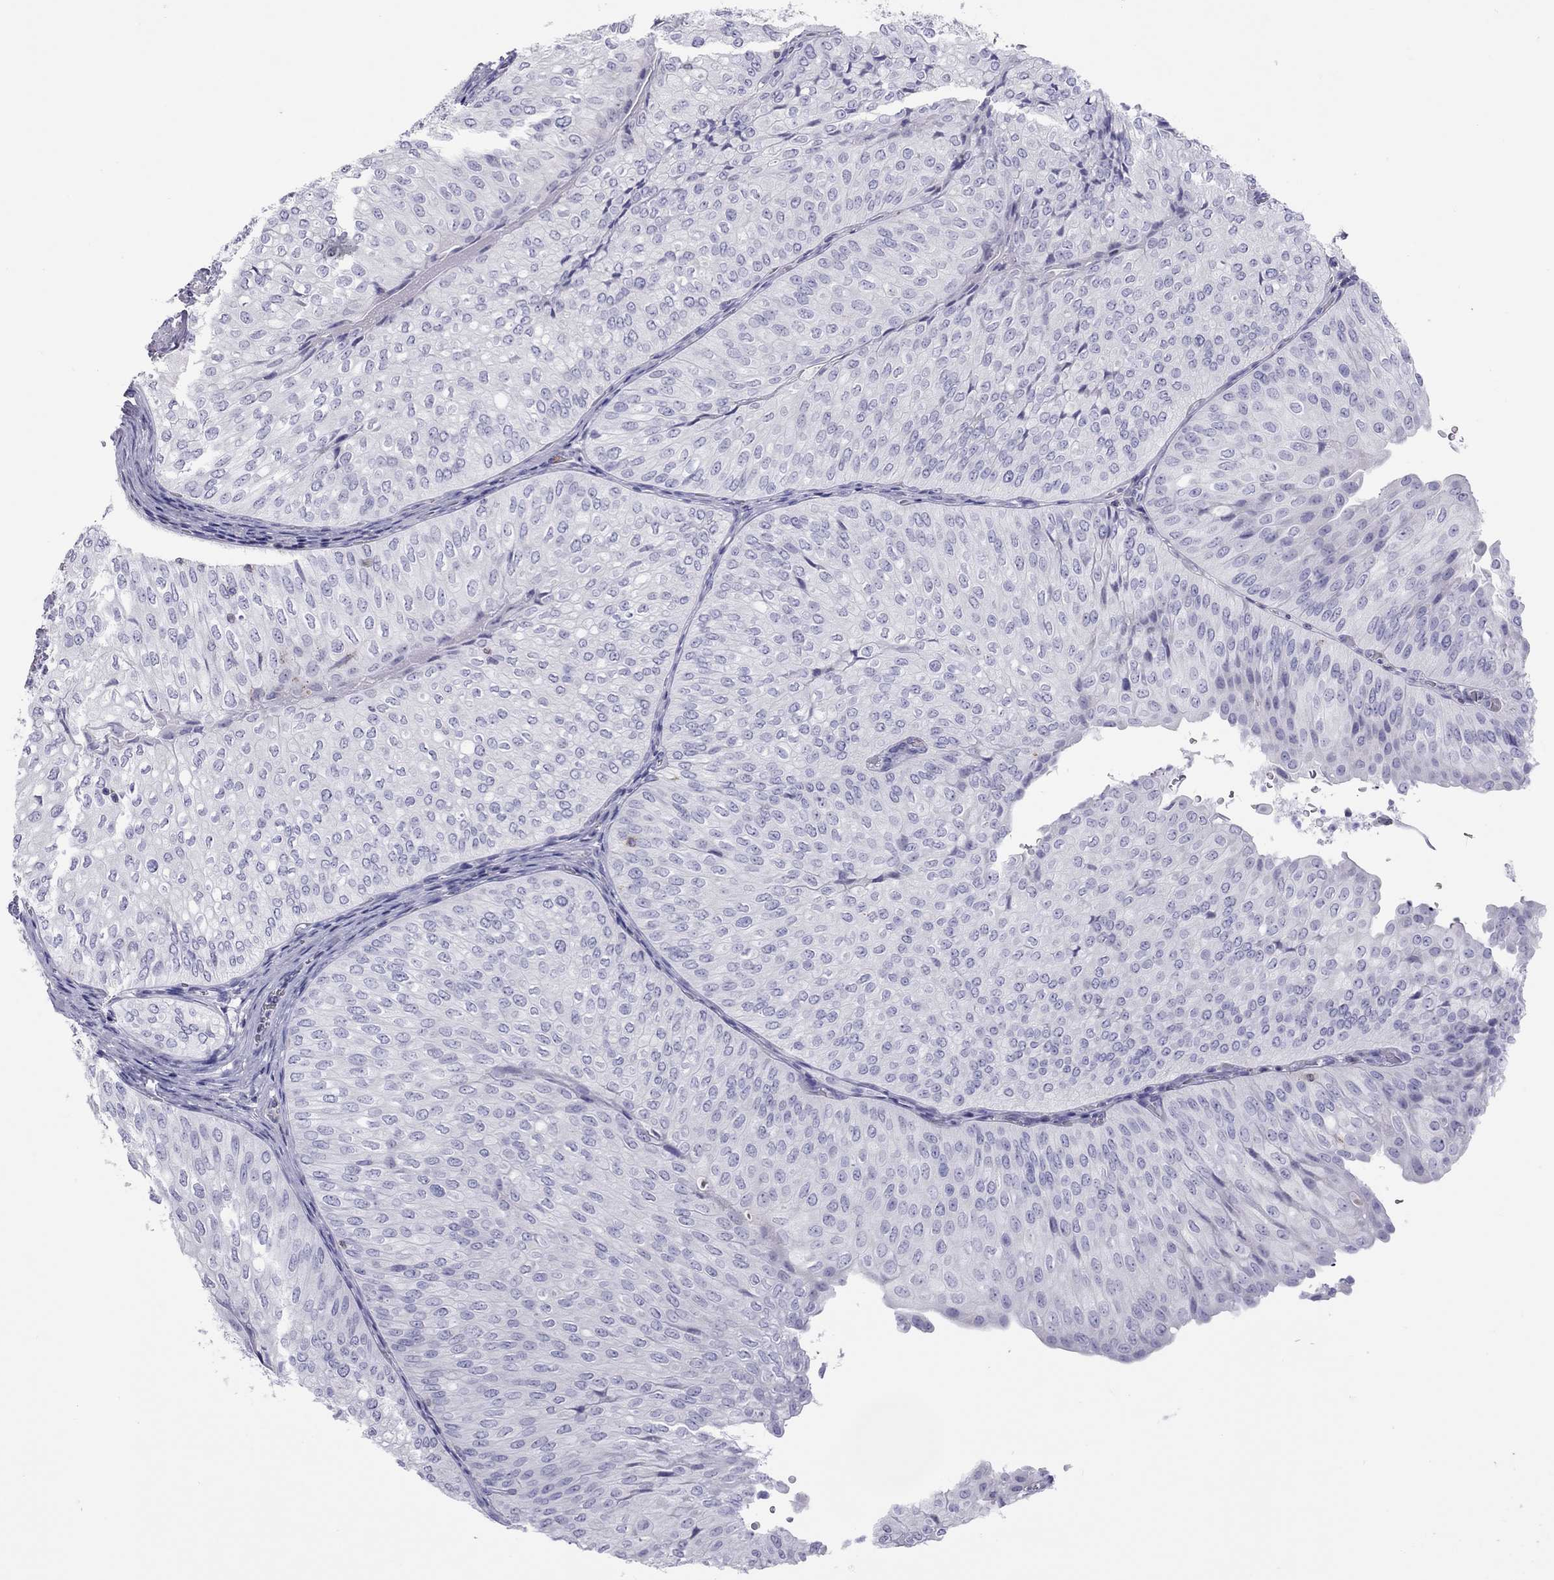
{"staining": {"intensity": "negative", "quantity": "none", "location": "none"}, "tissue": "urothelial cancer", "cell_type": "Tumor cells", "image_type": "cancer", "snomed": [{"axis": "morphology", "description": "Urothelial carcinoma, NOS"}, {"axis": "topography", "description": "Urinary bladder"}], "caption": "Immunohistochemistry image of transitional cell carcinoma stained for a protein (brown), which displays no expression in tumor cells. (DAB immunohistochemistry (IHC), high magnification).", "gene": "STAG3", "patient": {"sex": "male", "age": 62}}